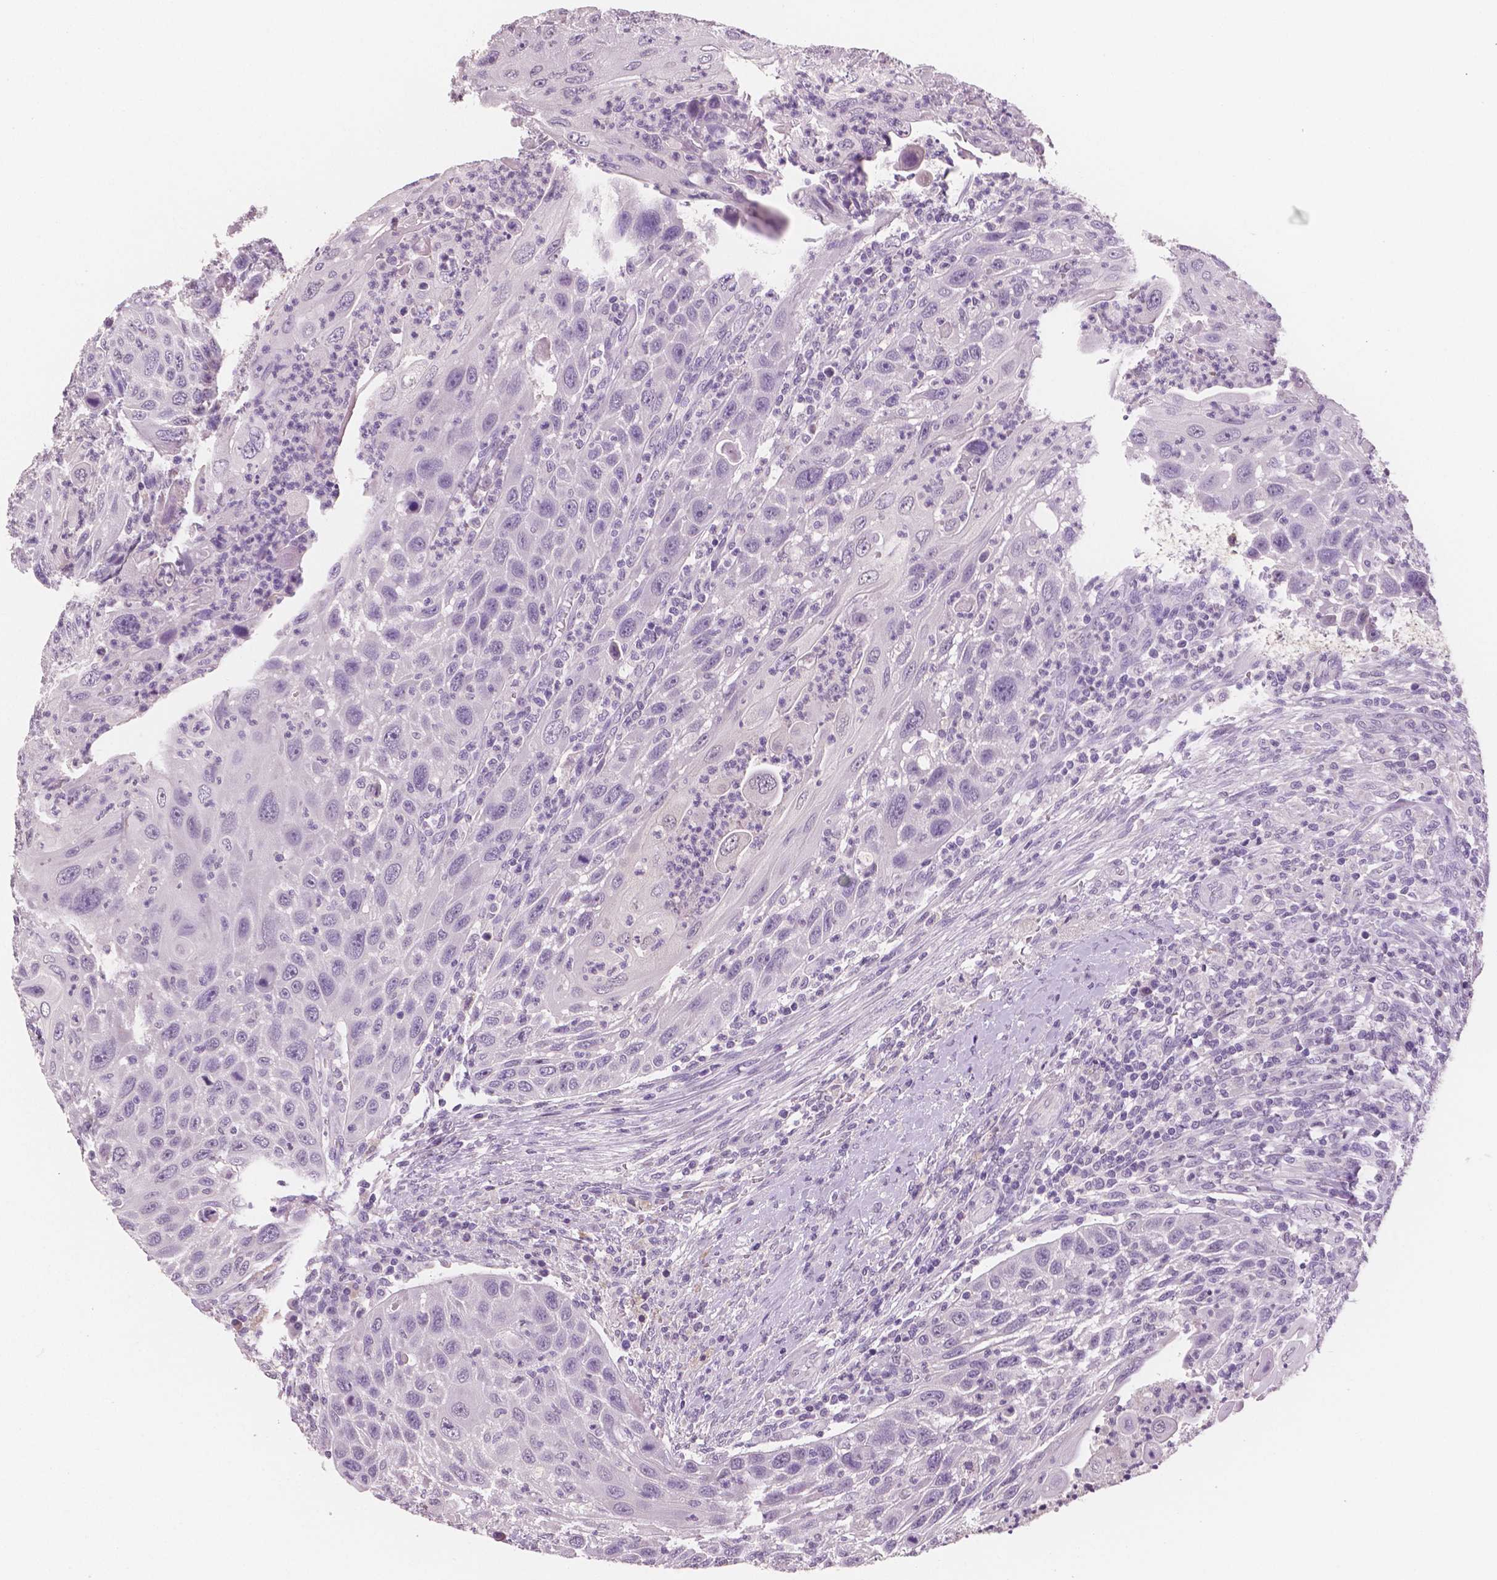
{"staining": {"intensity": "negative", "quantity": "none", "location": "none"}, "tissue": "head and neck cancer", "cell_type": "Tumor cells", "image_type": "cancer", "snomed": [{"axis": "morphology", "description": "Squamous cell carcinoma, NOS"}, {"axis": "topography", "description": "Head-Neck"}], "caption": "The photomicrograph demonstrates no significant positivity in tumor cells of squamous cell carcinoma (head and neck).", "gene": "TSPAN7", "patient": {"sex": "male", "age": 69}}